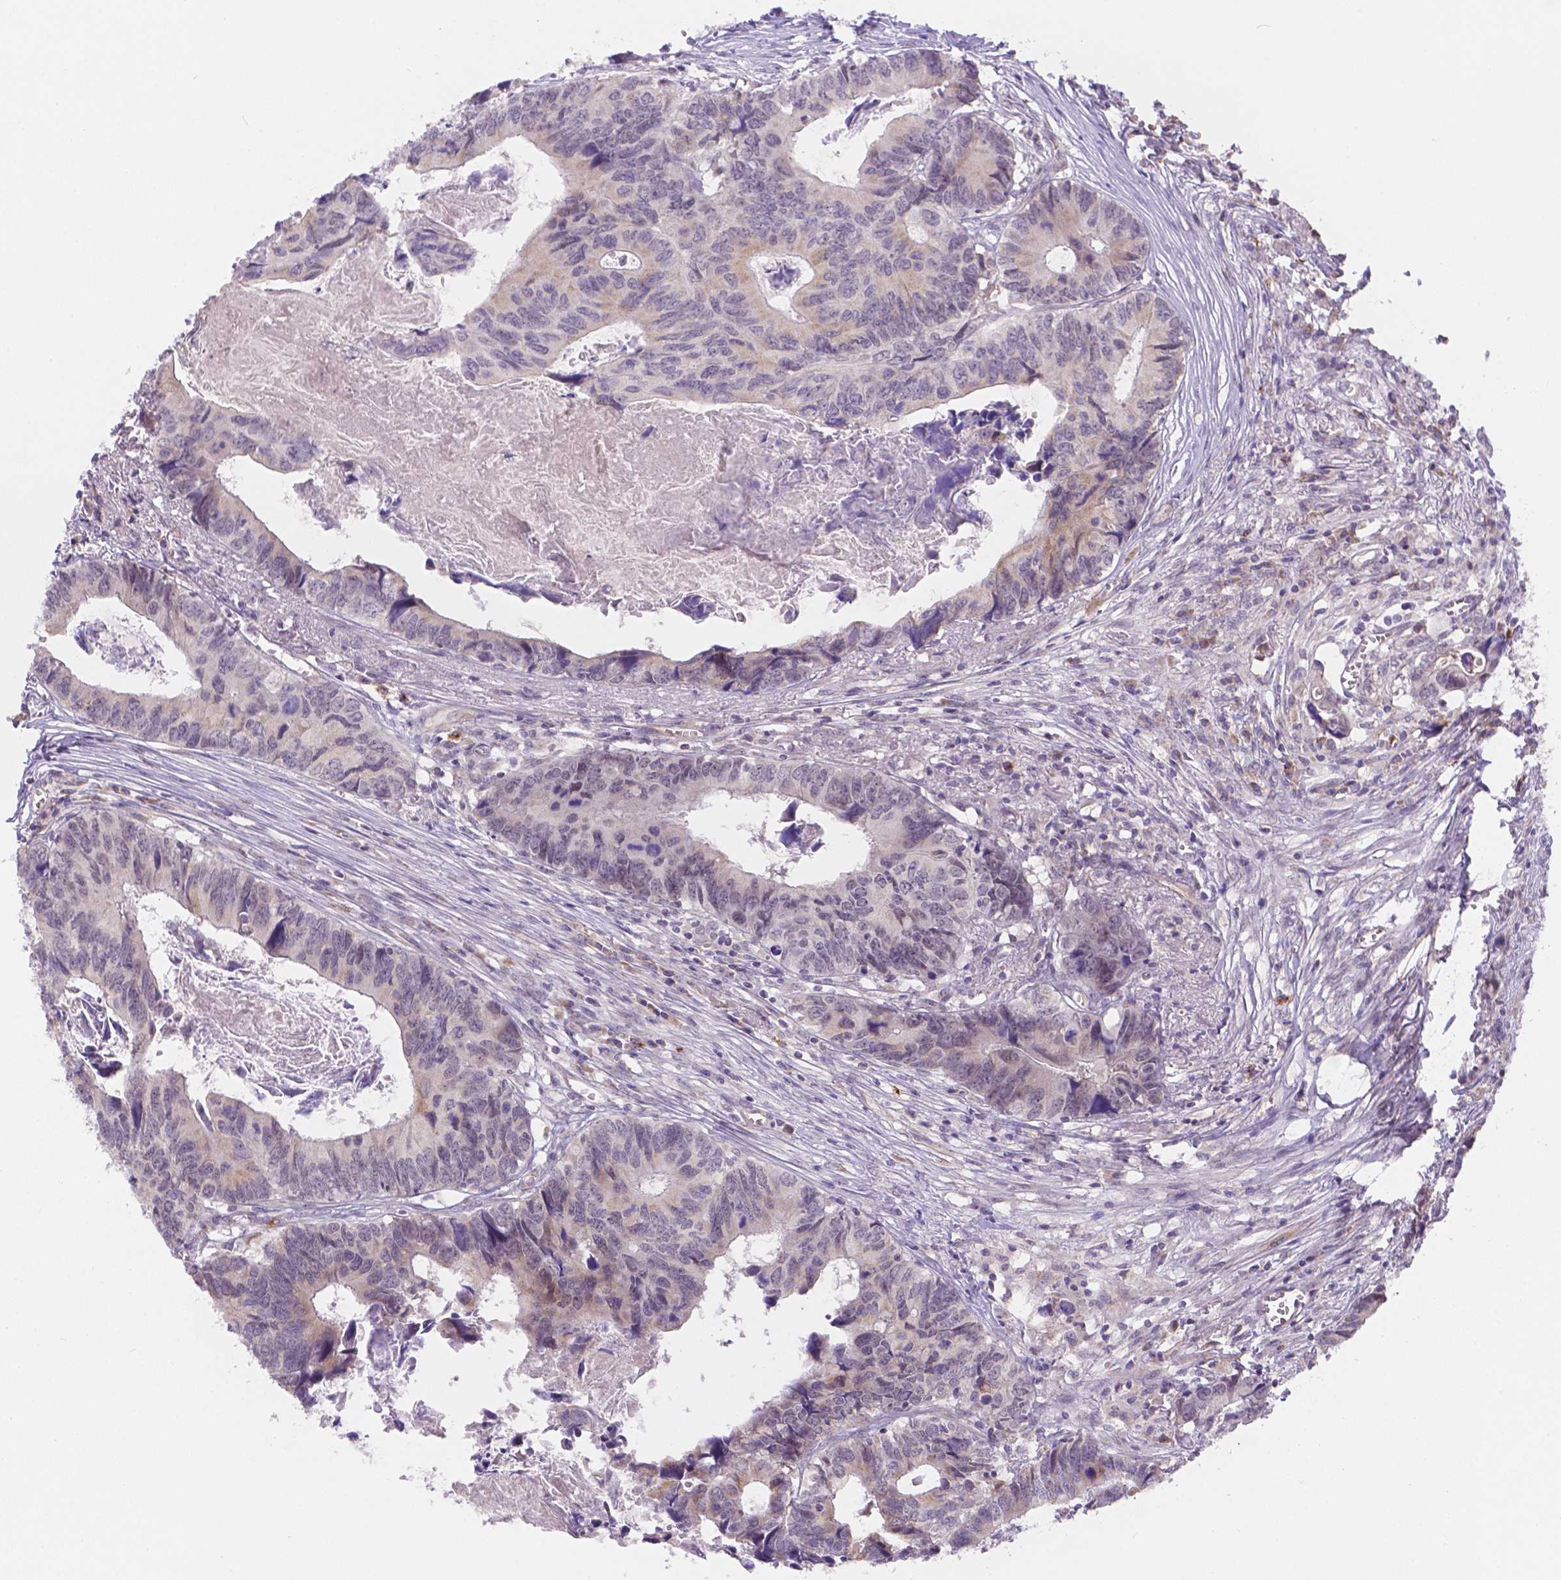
{"staining": {"intensity": "weak", "quantity": "<25%", "location": "cytoplasmic/membranous"}, "tissue": "colorectal cancer", "cell_type": "Tumor cells", "image_type": "cancer", "snomed": [{"axis": "morphology", "description": "Adenocarcinoma, NOS"}, {"axis": "topography", "description": "Colon"}], "caption": "Adenocarcinoma (colorectal) stained for a protein using IHC exhibits no positivity tumor cells.", "gene": "CYYR1", "patient": {"sex": "female", "age": 82}}